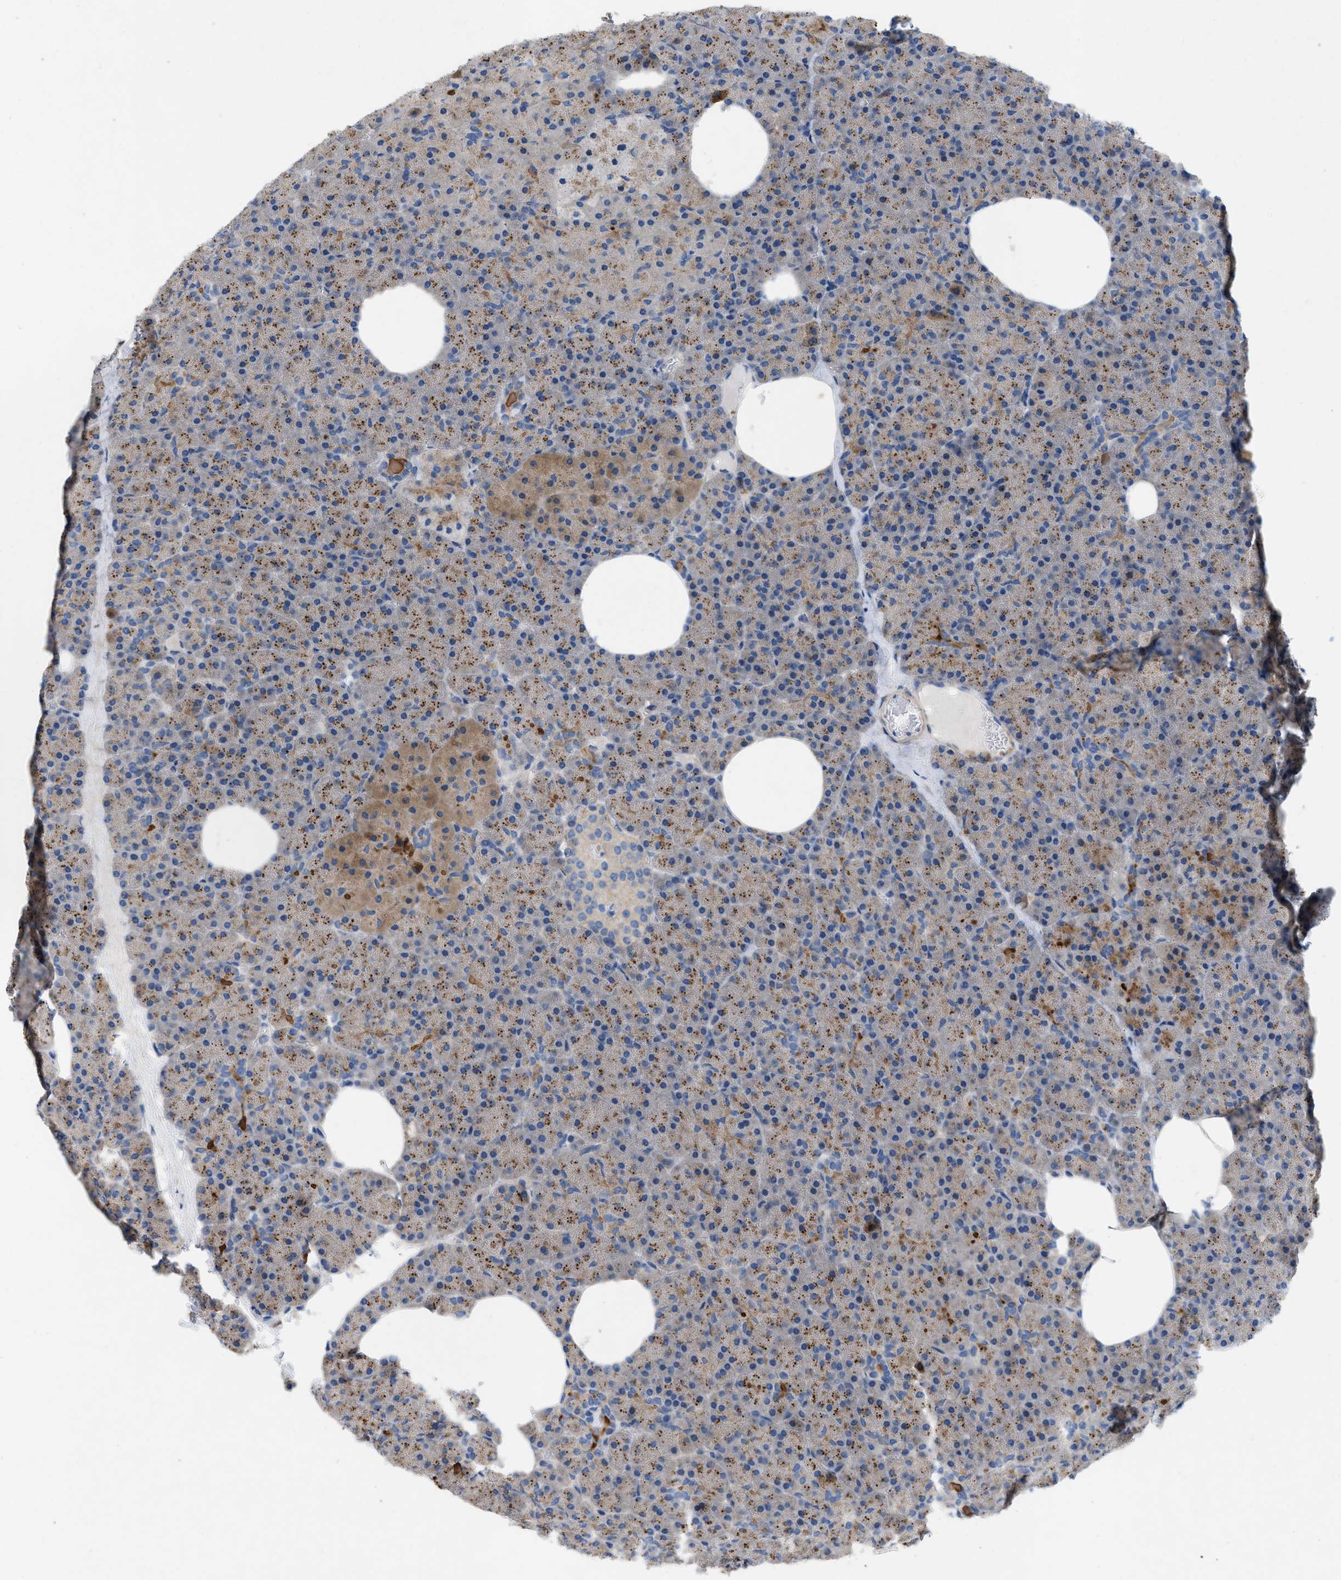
{"staining": {"intensity": "moderate", "quantity": ">75%", "location": "cytoplasmic/membranous"}, "tissue": "pancreas", "cell_type": "Exocrine glandular cells", "image_type": "normal", "snomed": [{"axis": "morphology", "description": "Normal tissue, NOS"}, {"axis": "morphology", "description": "Carcinoid, malignant, NOS"}, {"axis": "topography", "description": "Pancreas"}], "caption": "Brown immunohistochemical staining in unremarkable pancreas reveals moderate cytoplasmic/membranous positivity in approximately >75% of exocrine glandular cells. The staining is performed using DAB brown chromogen to label protein expression. The nuclei are counter-stained blue using hematoxylin.", "gene": "PLPPR5", "patient": {"sex": "female", "age": 35}}